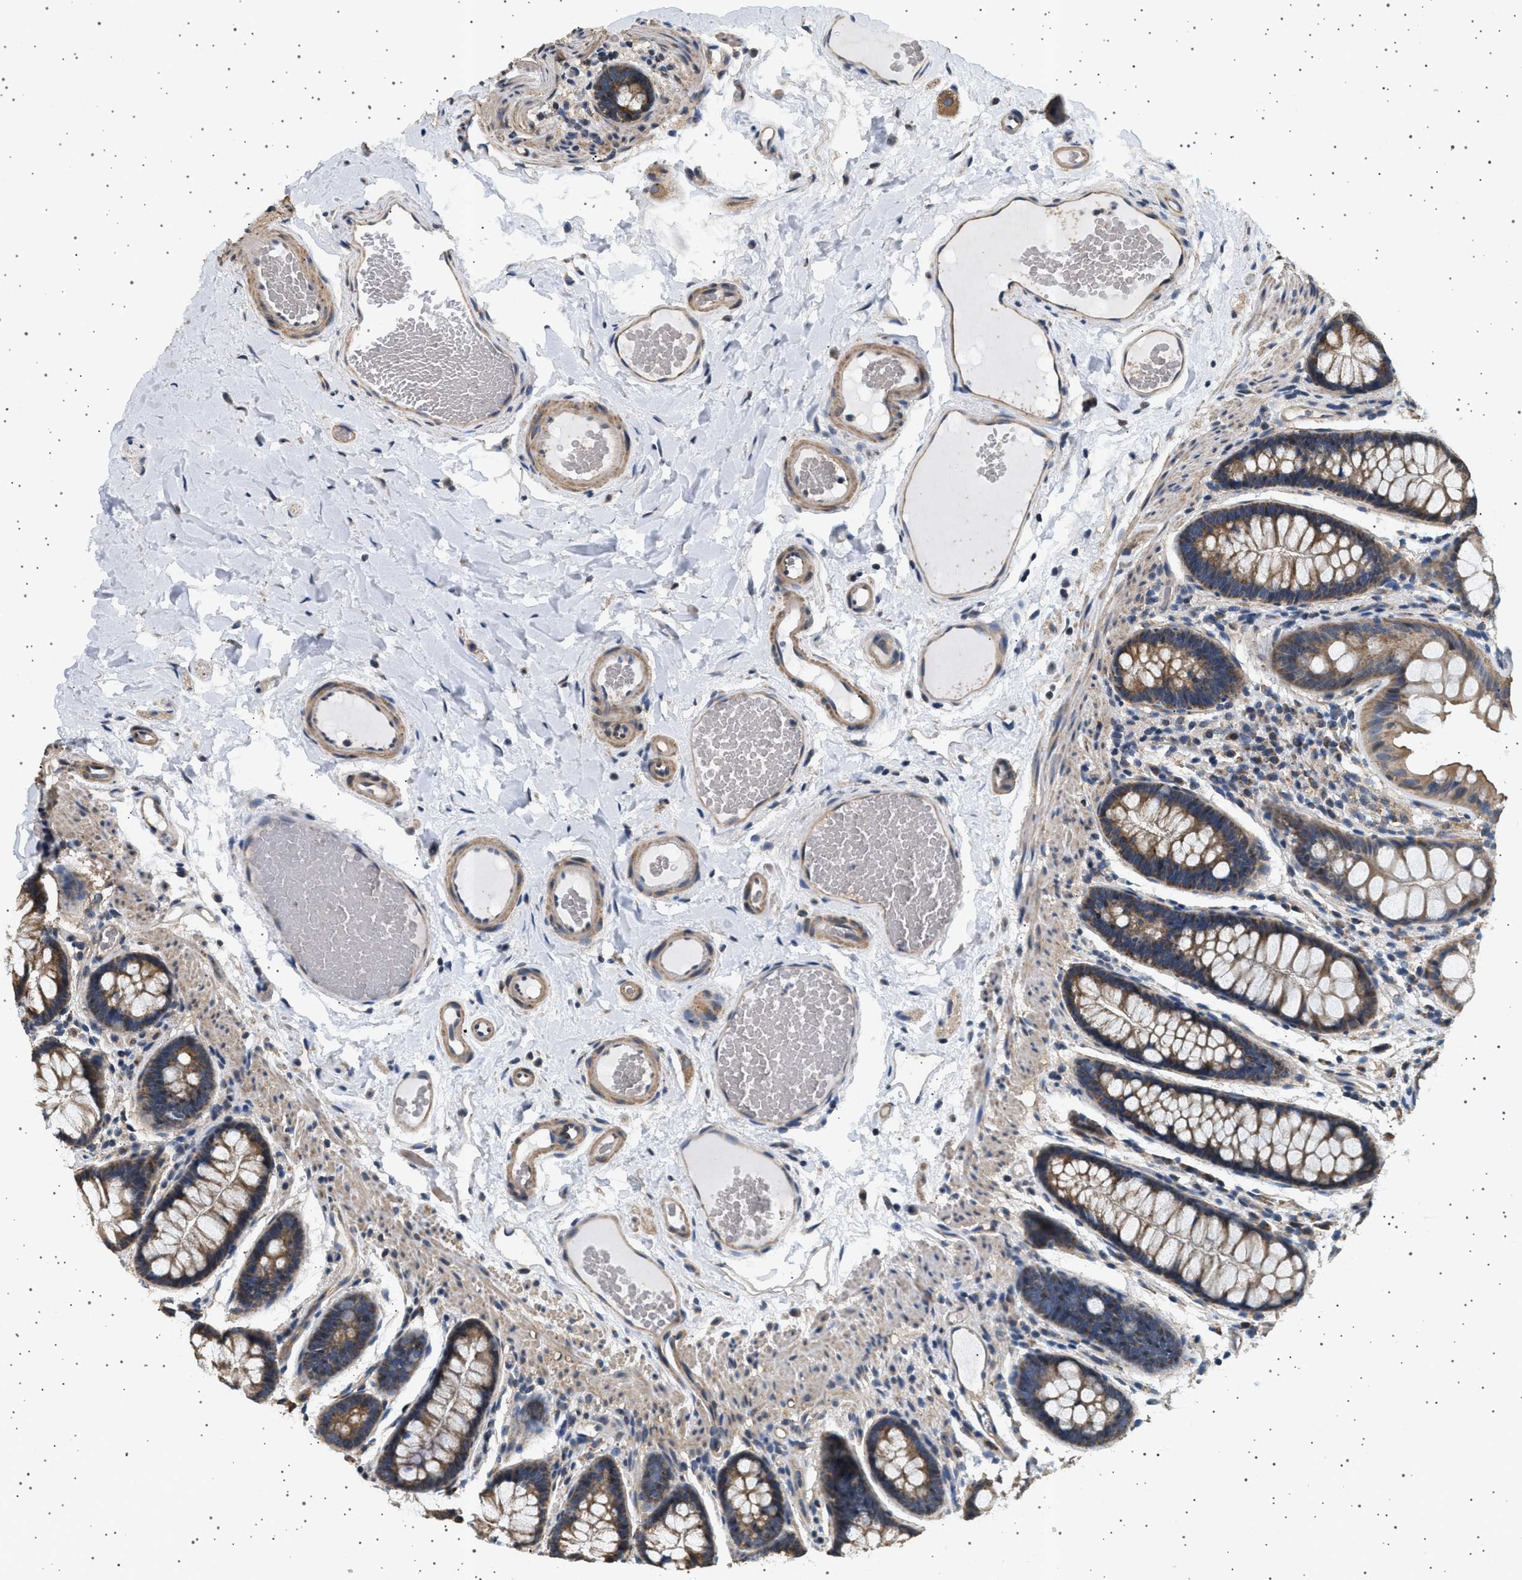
{"staining": {"intensity": "moderate", "quantity": ">75%", "location": "cytoplasmic/membranous"}, "tissue": "colon", "cell_type": "Endothelial cells", "image_type": "normal", "snomed": [{"axis": "morphology", "description": "Normal tissue, NOS"}, {"axis": "topography", "description": "Colon"}], "caption": "IHC photomicrograph of benign colon: human colon stained using IHC demonstrates medium levels of moderate protein expression localized specifically in the cytoplasmic/membranous of endothelial cells, appearing as a cytoplasmic/membranous brown color.", "gene": "KCNA4", "patient": {"sex": "female", "age": 56}}